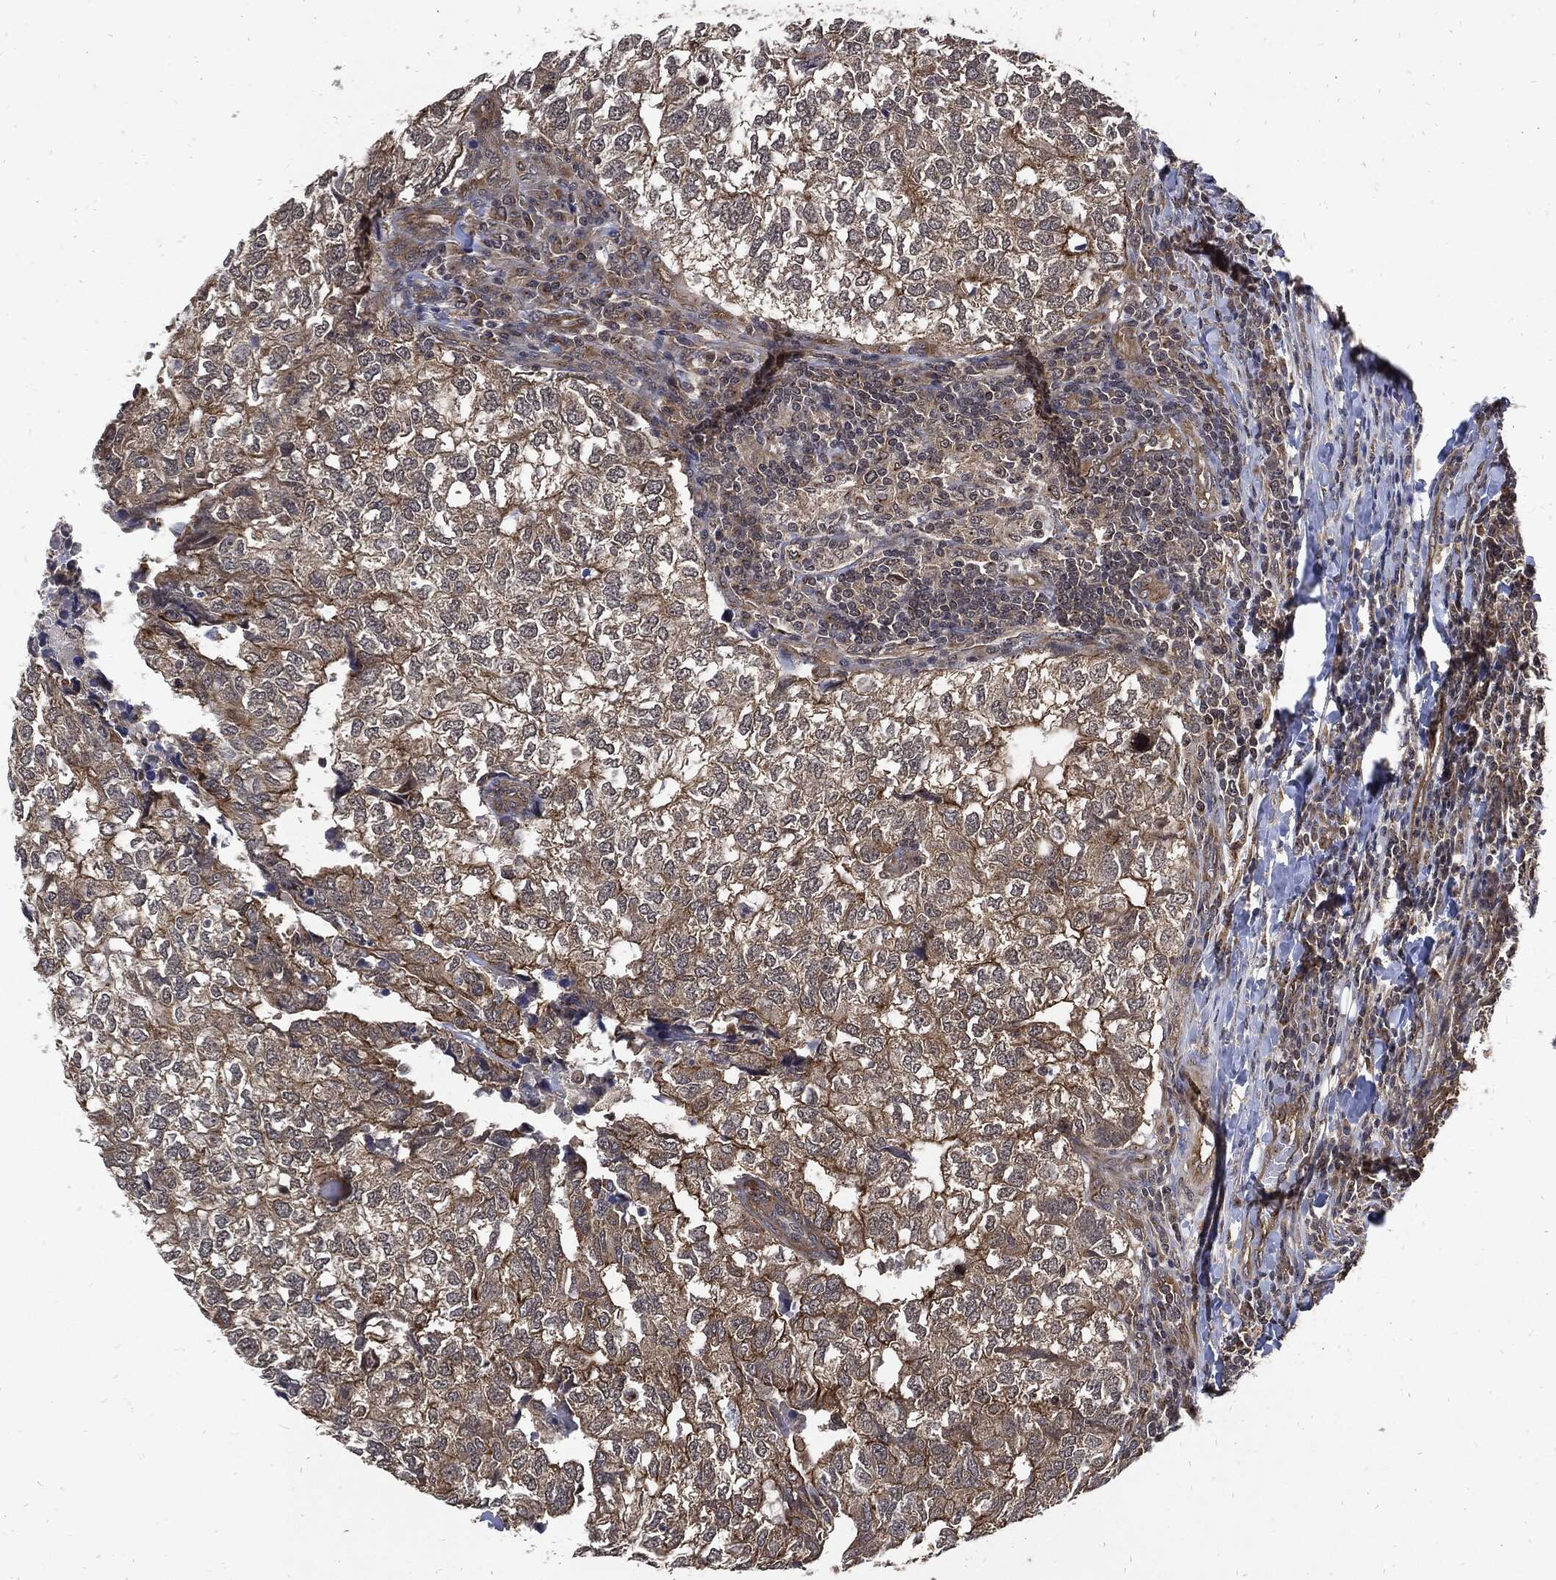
{"staining": {"intensity": "strong", "quantity": "<25%", "location": "cytoplasmic/membranous"}, "tissue": "breast cancer", "cell_type": "Tumor cells", "image_type": "cancer", "snomed": [{"axis": "morphology", "description": "Duct carcinoma"}, {"axis": "topography", "description": "Breast"}], "caption": "IHC micrograph of neoplastic tissue: breast invasive ductal carcinoma stained using immunohistochemistry (IHC) exhibits medium levels of strong protein expression localized specifically in the cytoplasmic/membranous of tumor cells, appearing as a cytoplasmic/membranous brown color.", "gene": "DCTN1", "patient": {"sex": "female", "age": 30}}